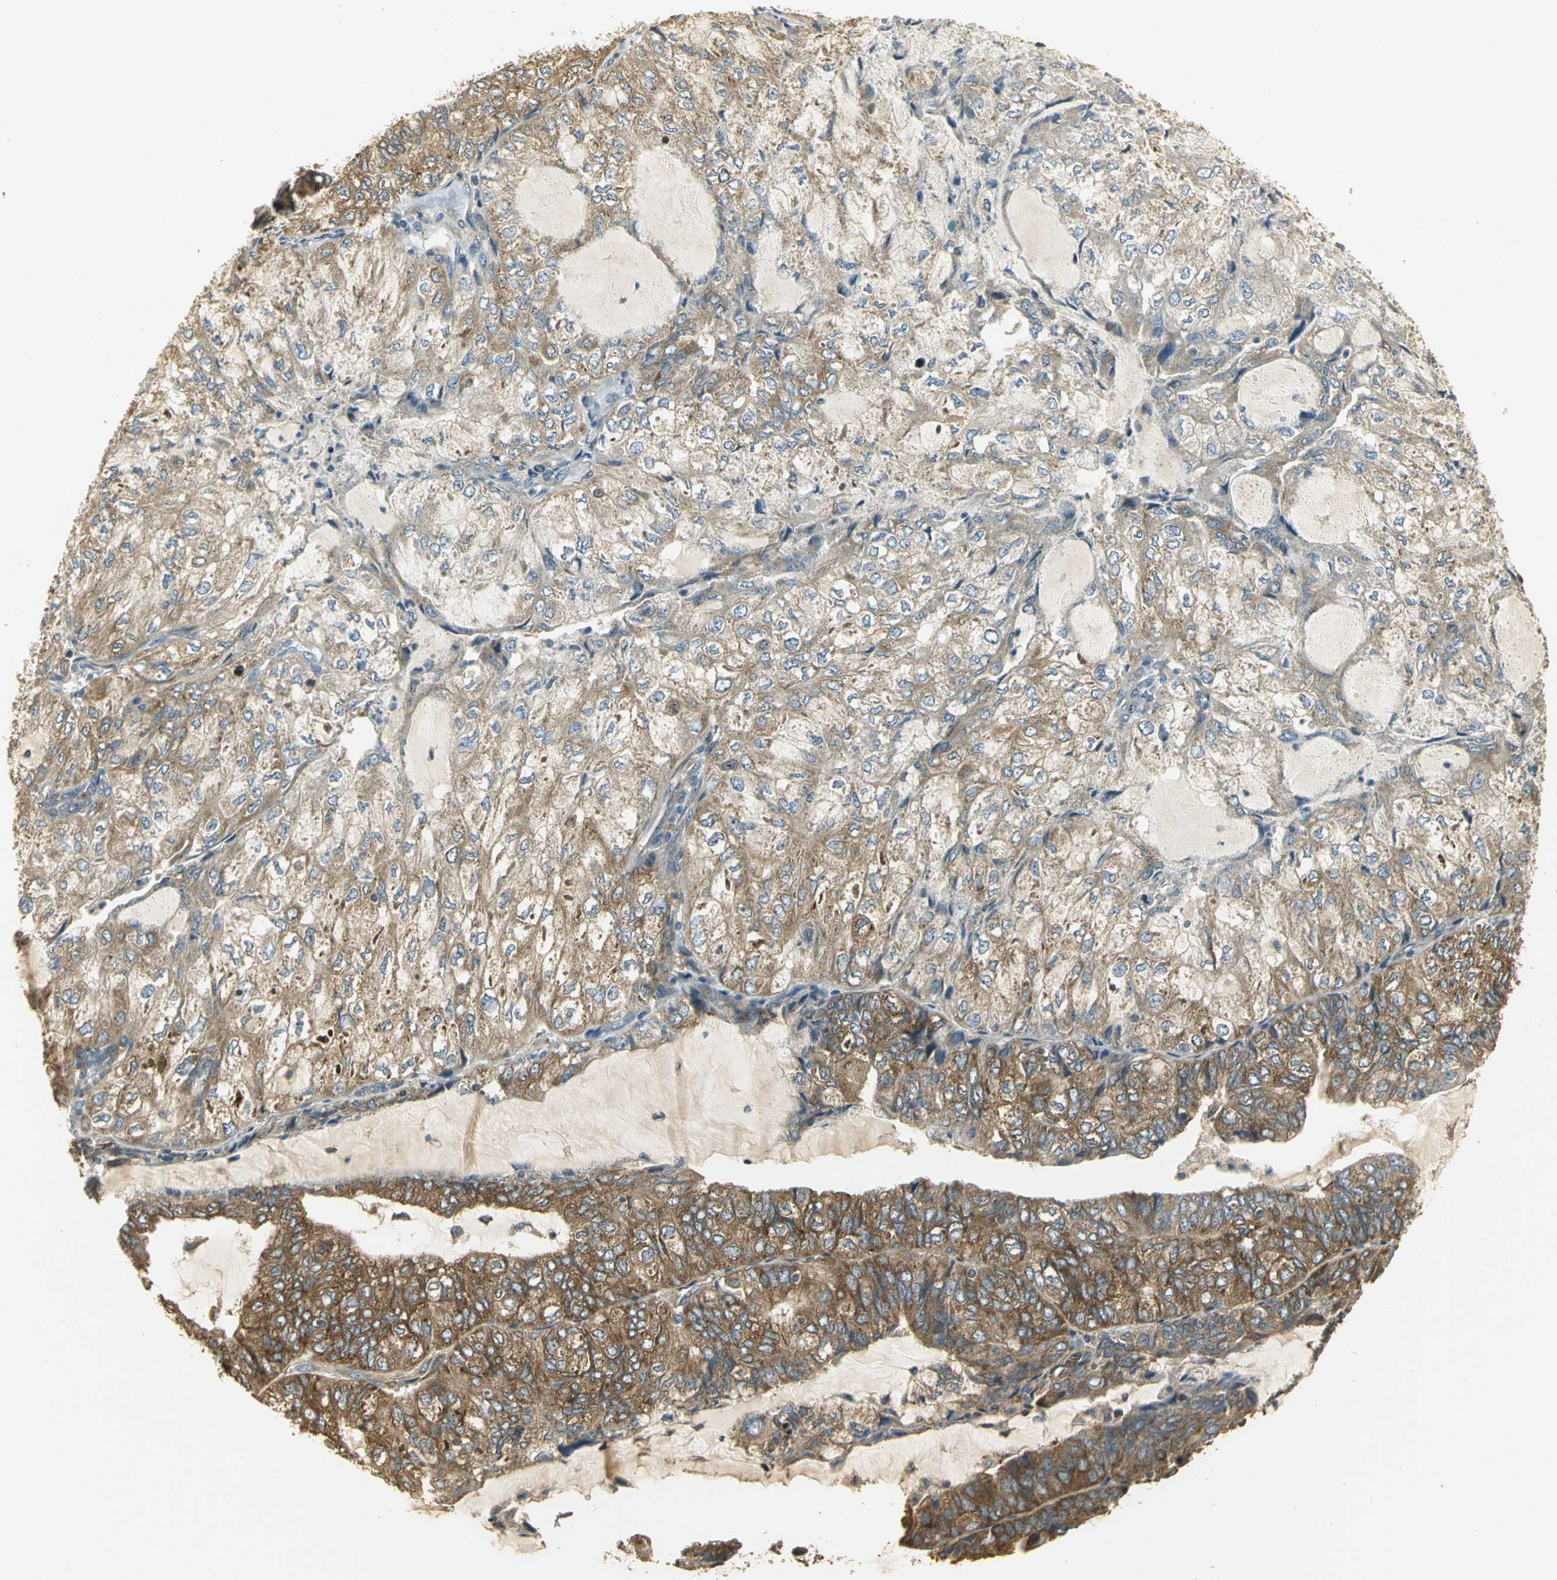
{"staining": {"intensity": "strong", "quantity": ">75%", "location": "cytoplasmic/membranous"}, "tissue": "endometrial cancer", "cell_type": "Tumor cells", "image_type": "cancer", "snomed": [{"axis": "morphology", "description": "Adenocarcinoma, NOS"}, {"axis": "topography", "description": "Endometrium"}], "caption": "Adenocarcinoma (endometrial) was stained to show a protein in brown. There is high levels of strong cytoplasmic/membranous expression in about >75% of tumor cells.", "gene": "RARS1", "patient": {"sex": "female", "age": 81}}